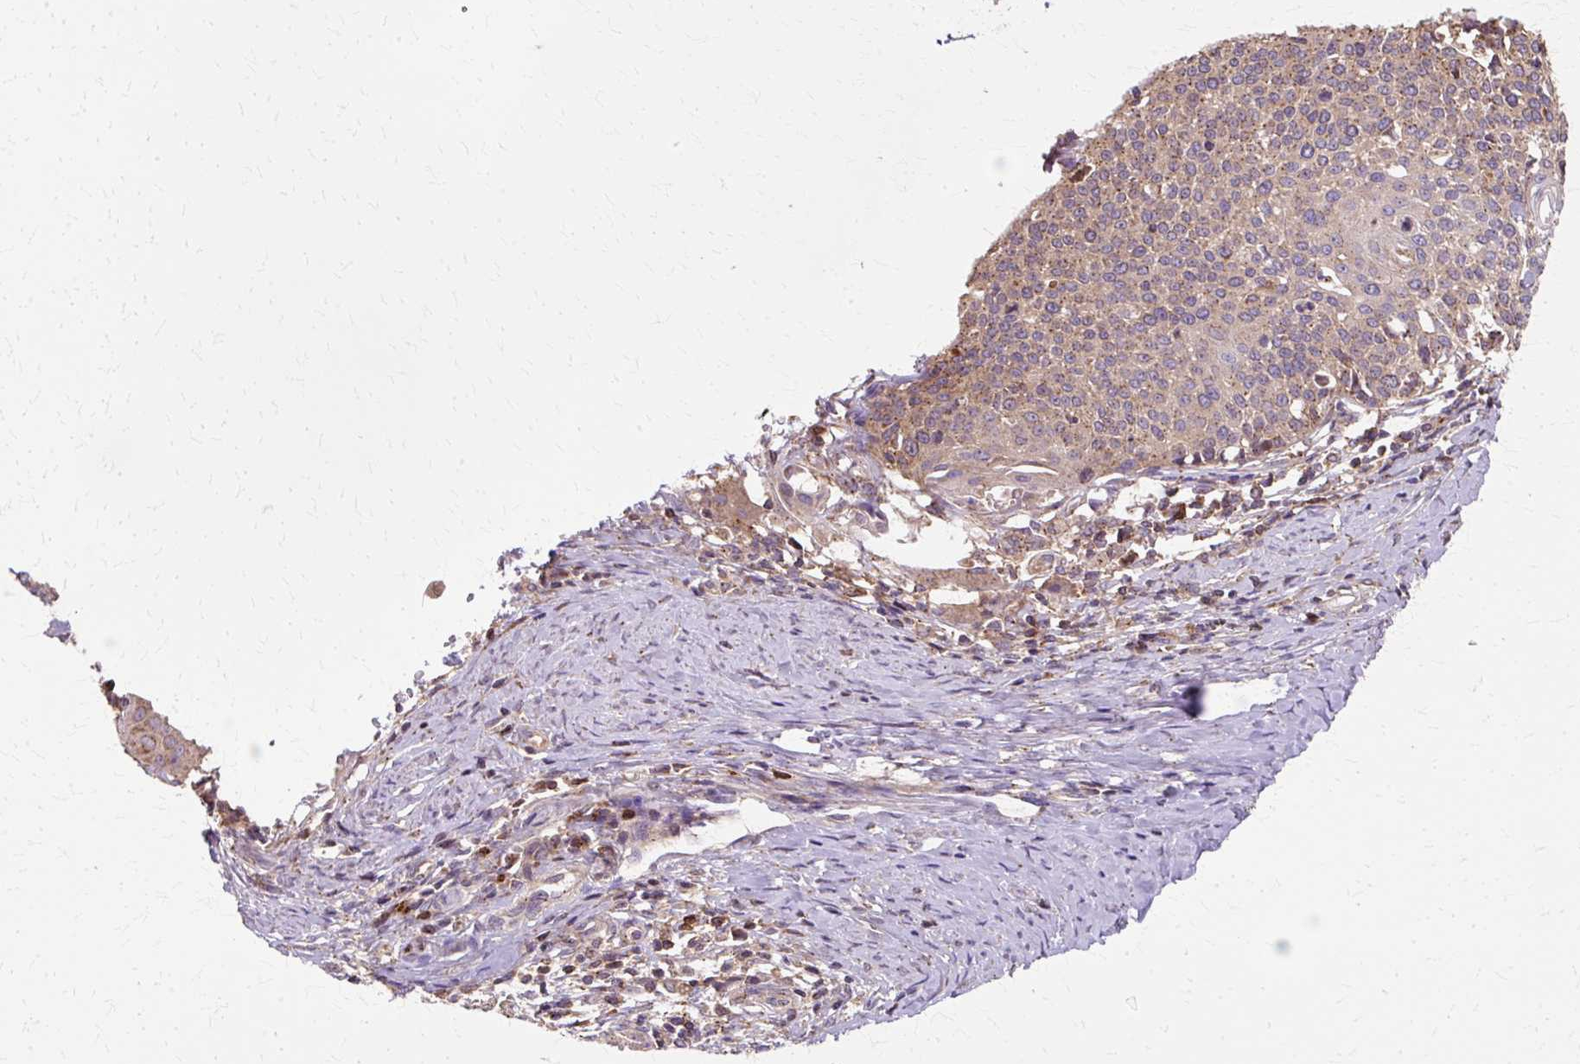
{"staining": {"intensity": "weak", "quantity": ">75%", "location": "cytoplasmic/membranous"}, "tissue": "cervical cancer", "cell_type": "Tumor cells", "image_type": "cancer", "snomed": [{"axis": "morphology", "description": "Squamous cell carcinoma, NOS"}, {"axis": "topography", "description": "Cervix"}], "caption": "Immunohistochemistry (IHC) staining of cervical cancer (squamous cell carcinoma), which displays low levels of weak cytoplasmic/membranous expression in about >75% of tumor cells indicating weak cytoplasmic/membranous protein positivity. The staining was performed using DAB (brown) for protein detection and nuclei were counterstained in hematoxylin (blue).", "gene": "COPB1", "patient": {"sex": "female", "age": 44}}